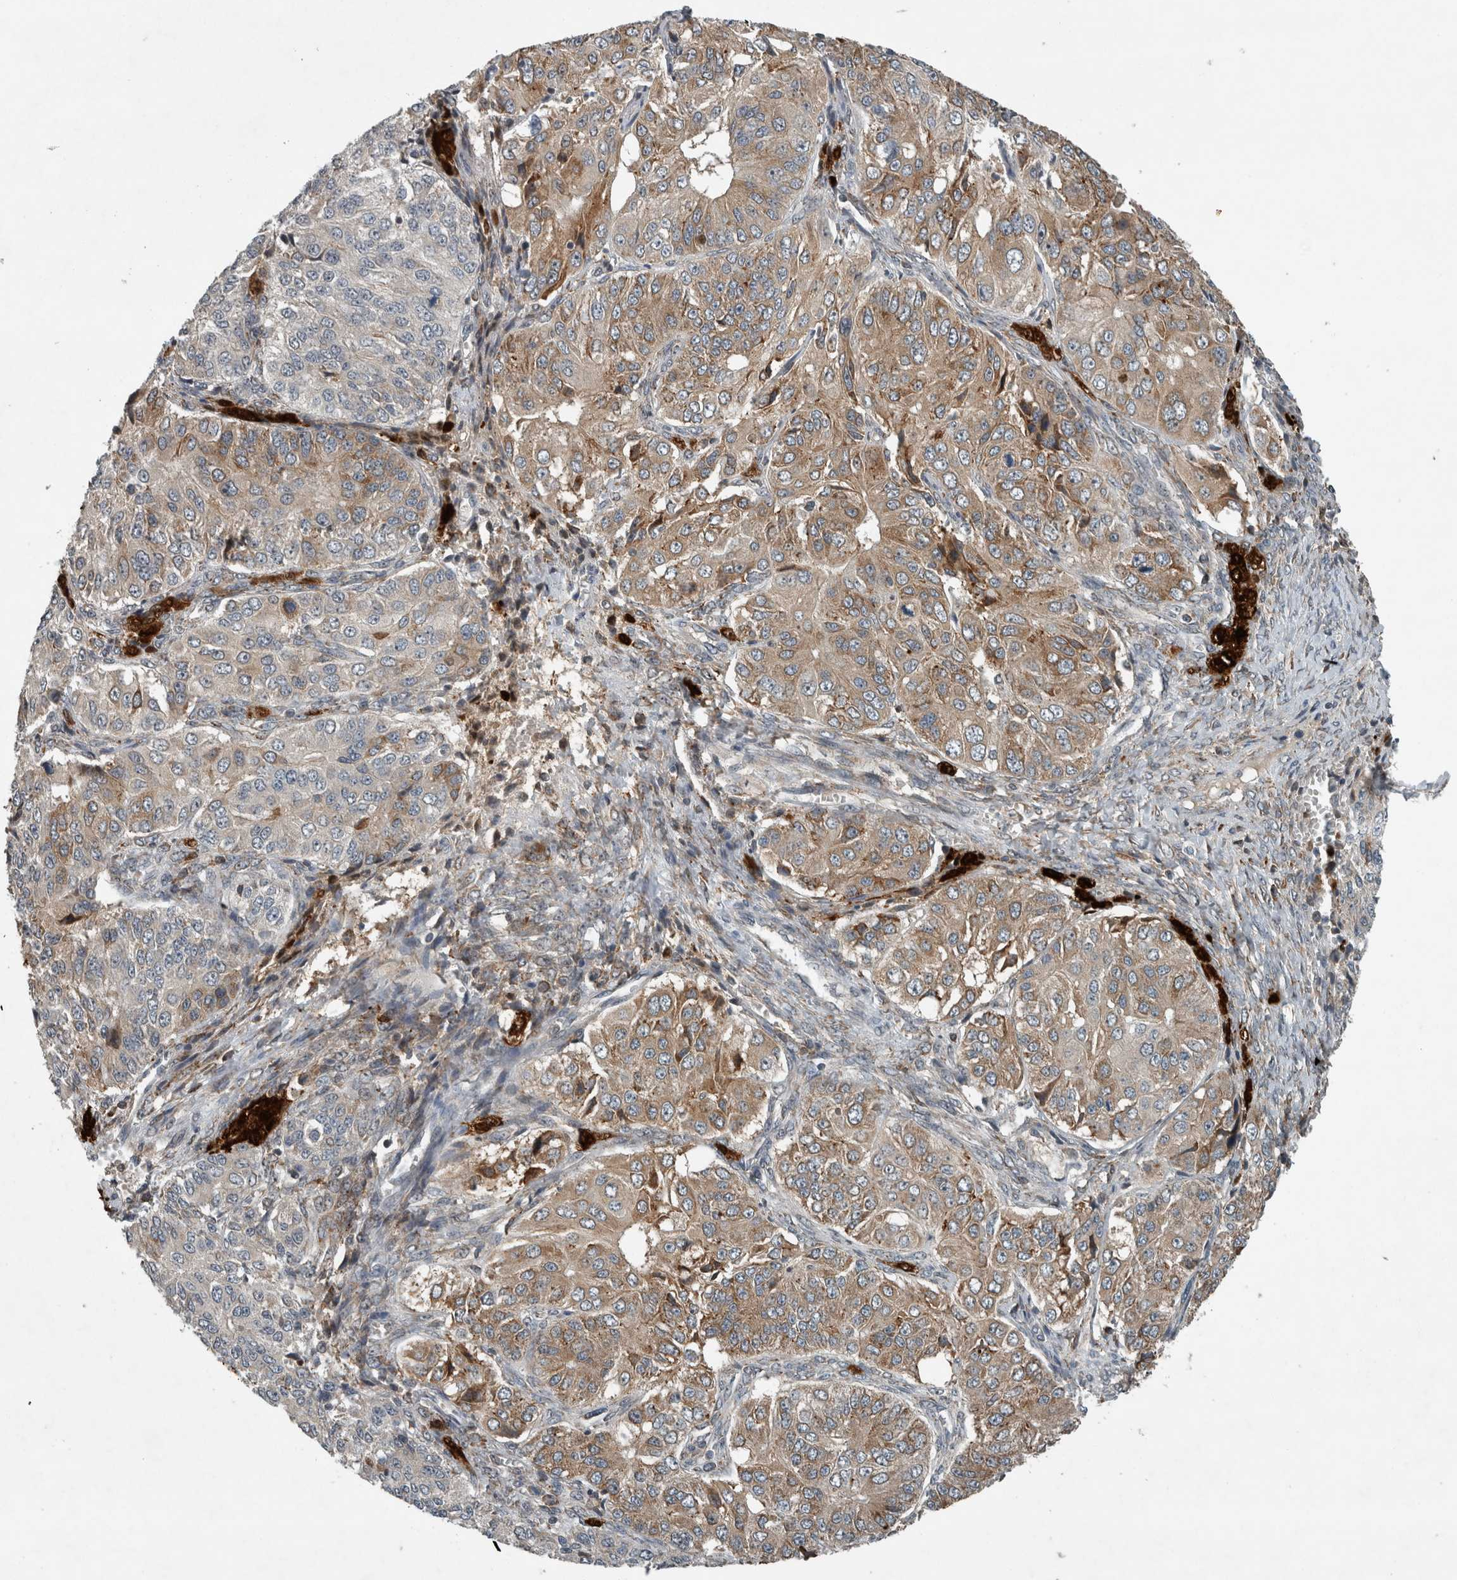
{"staining": {"intensity": "moderate", "quantity": "<25%", "location": "cytoplasmic/membranous"}, "tissue": "ovarian cancer", "cell_type": "Tumor cells", "image_type": "cancer", "snomed": [{"axis": "morphology", "description": "Carcinoma, endometroid"}, {"axis": "topography", "description": "Ovary"}], "caption": "Human endometroid carcinoma (ovarian) stained for a protein (brown) exhibits moderate cytoplasmic/membranous positive staining in approximately <25% of tumor cells.", "gene": "GPR137B", "patient": {"sex": "female", "age": 51}}